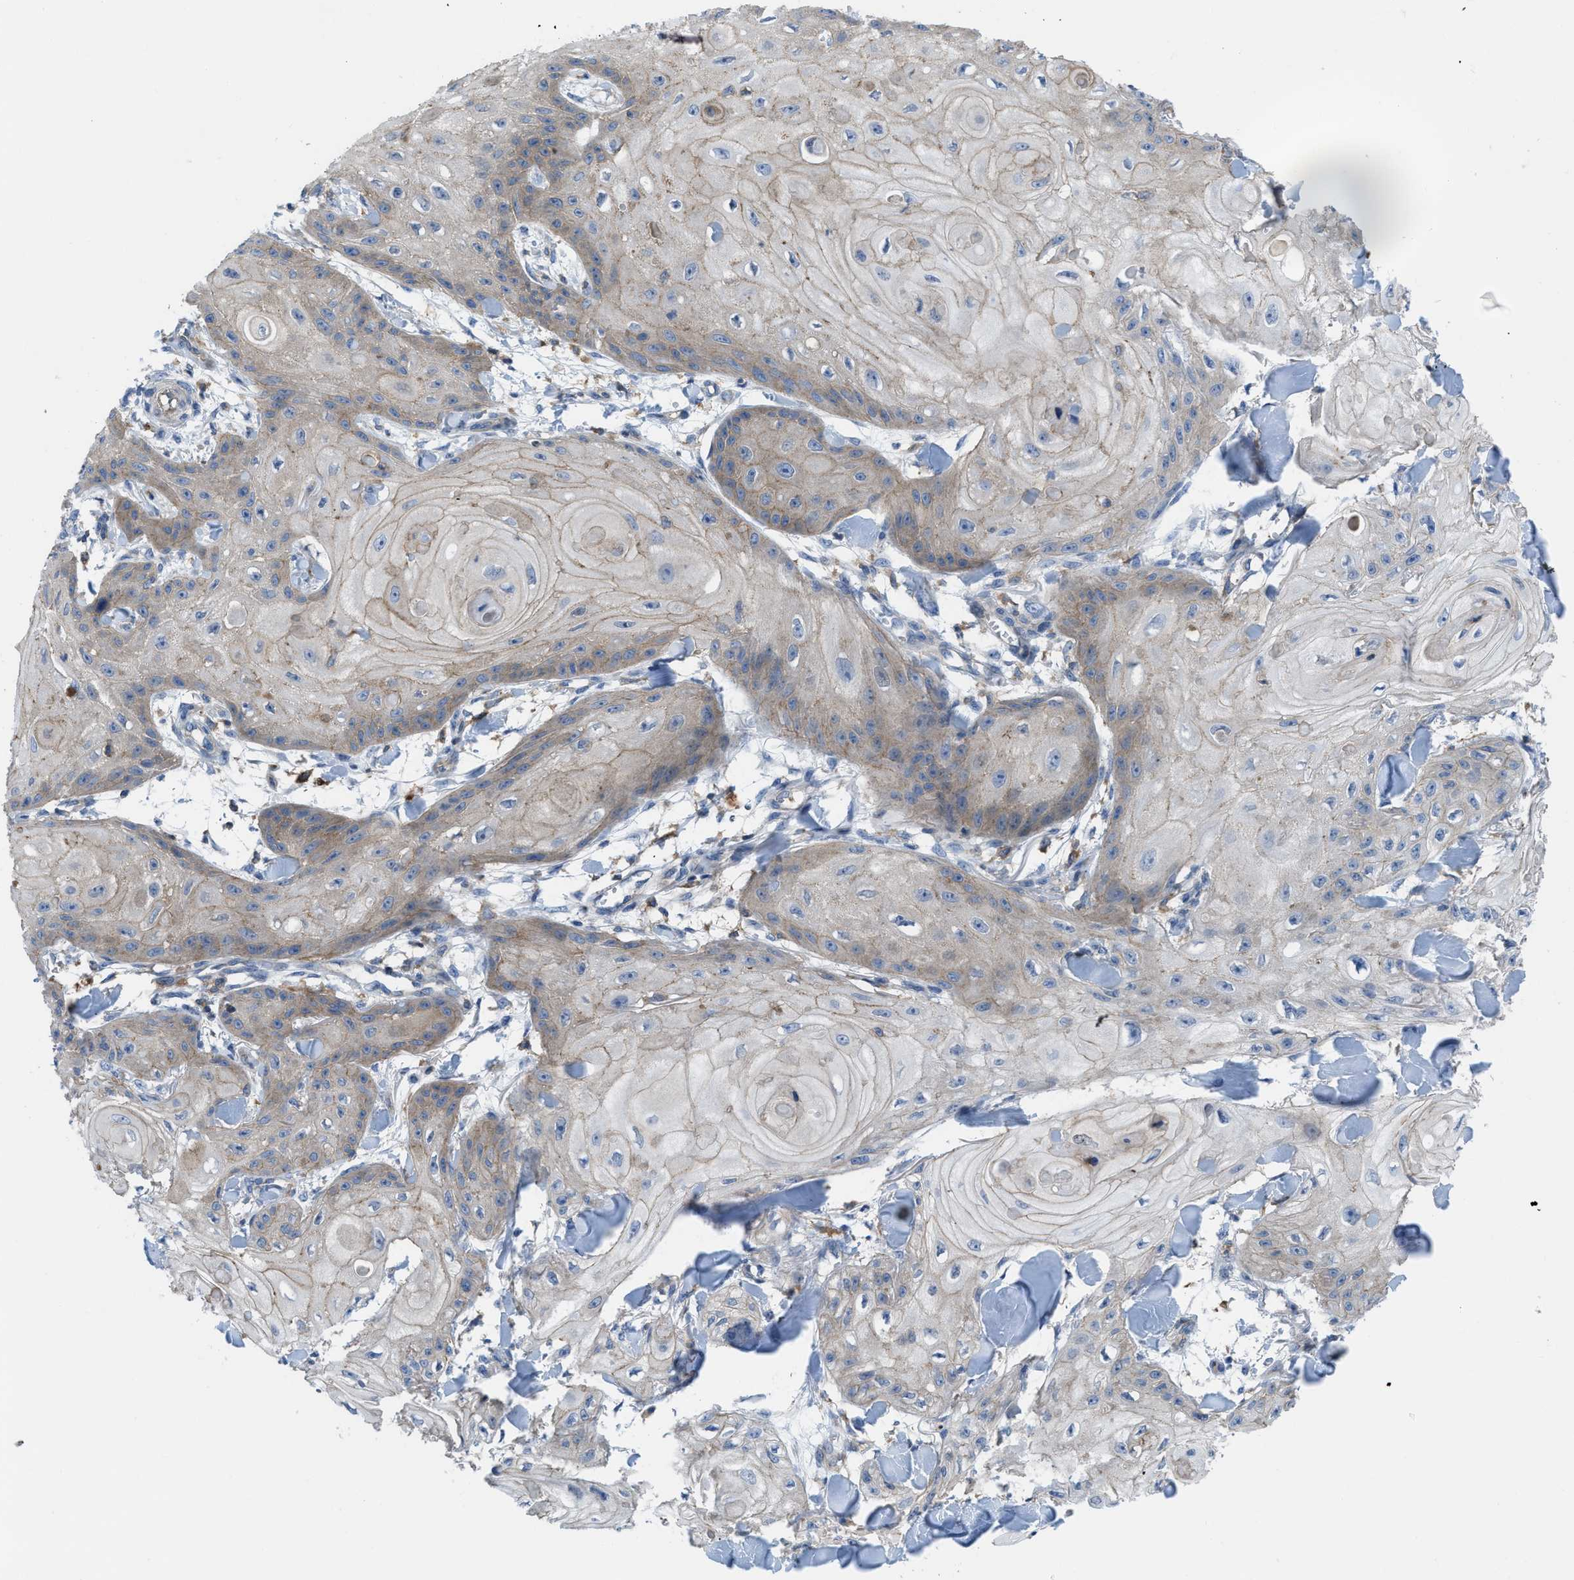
{"staining": {"intensity": "weak", "quantity": ">75%", "location": "cytoplasmic/membranous"}, "tissue": "skin cancer", "cell_type": "Tumor cells", "image_type": "cancer", "snomed": [{"axis": "morphology", "description": "Squamous cell carcinoma, NOS"}, {"axis": "topography", "description": "Skin"}], "caption": "The histopathology image exhibits staining of skin cancer, revealing weak cytoplasmic/membranous protein positivity (brown color) within tumor cells.", "gene": "MYO18A", "patient": {"sex": "male", "age": 74}}